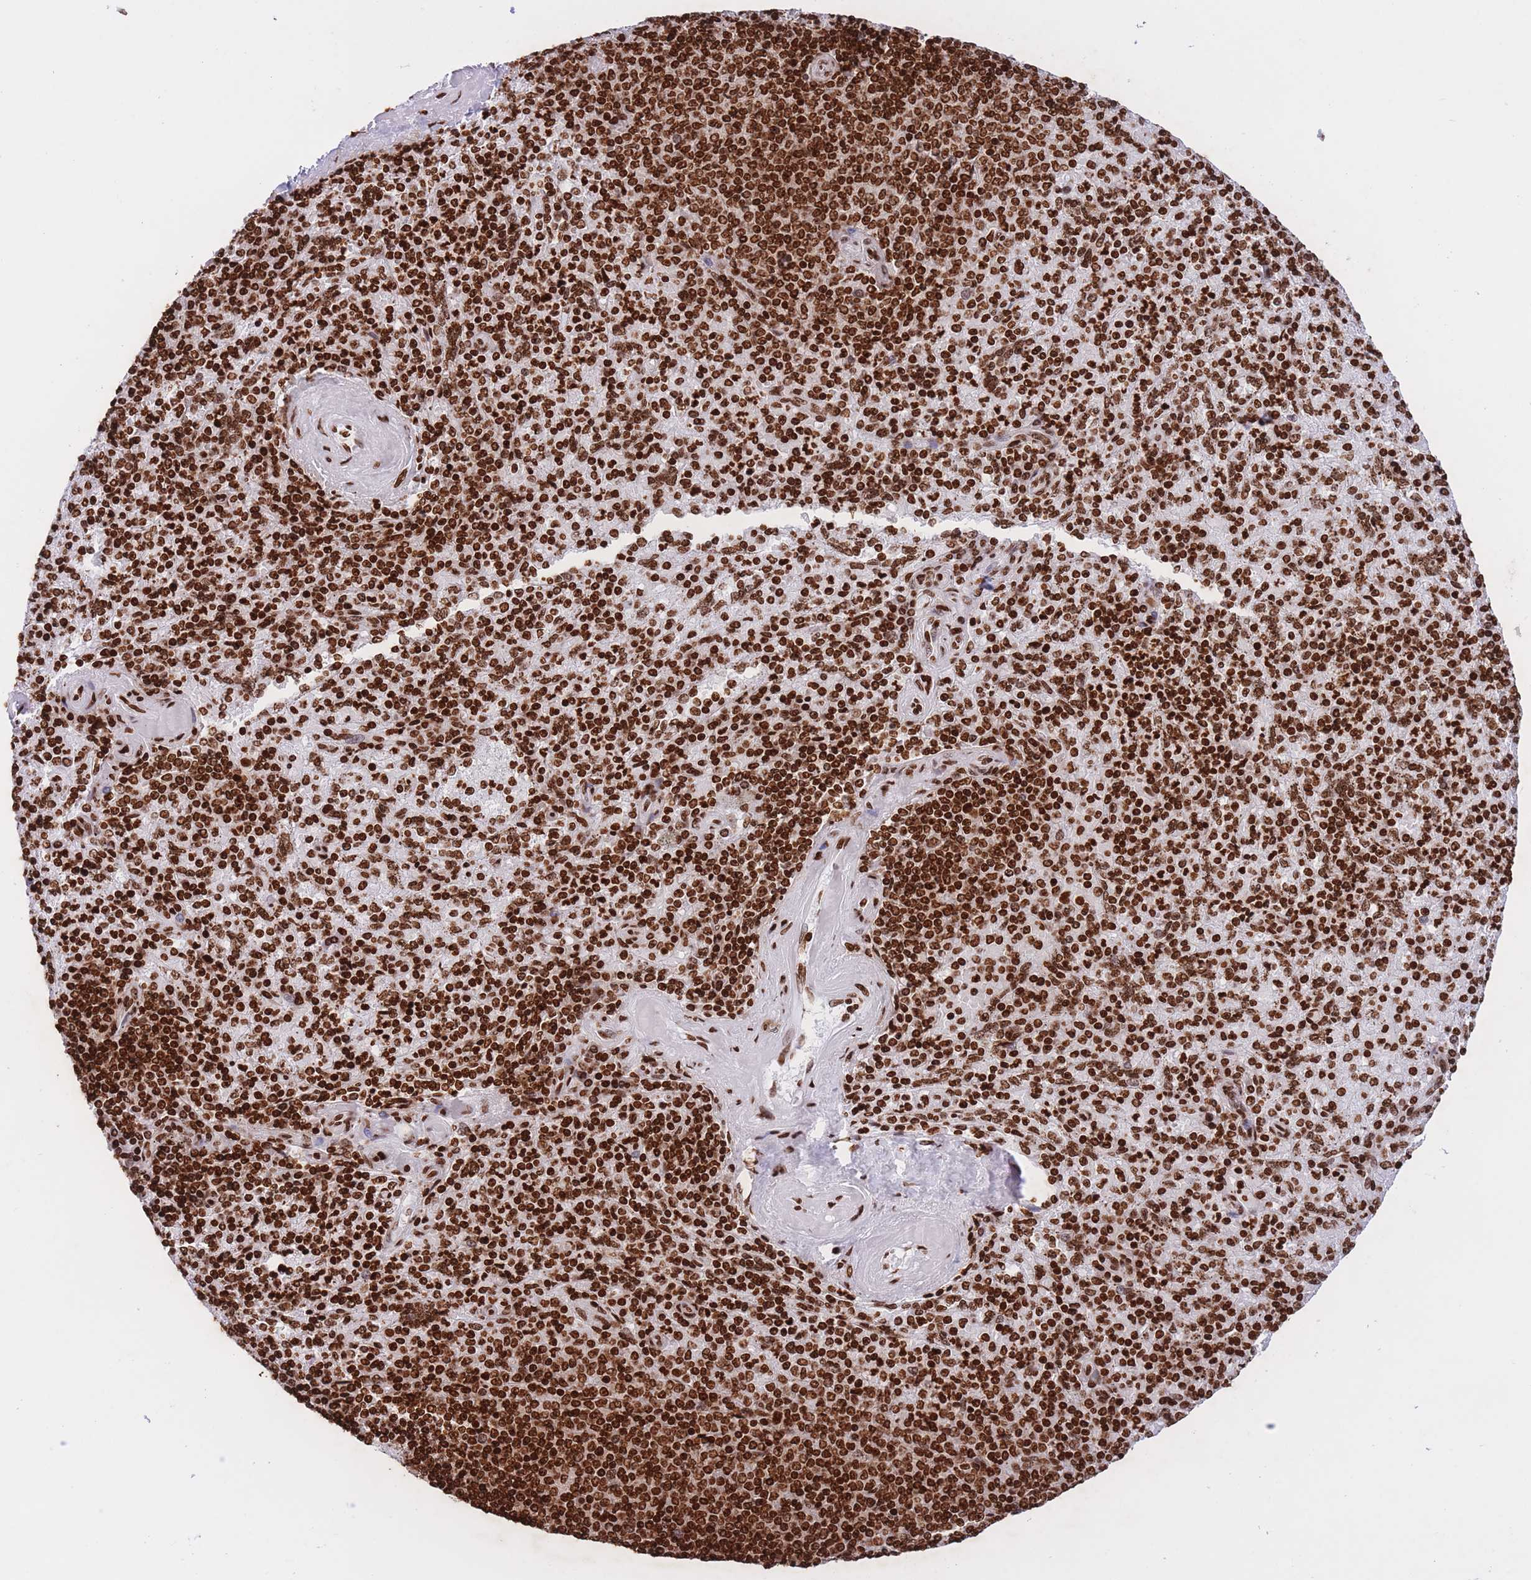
{"staining": {"intensity": "strong", "quantity": ">75%", "location": "nuclear"}, "tissue": "spleen", "cell_type": "Cells in red pulp", "image_type": "normal", "snomed": [{"axis": "morphology", "description": "Normal tissue, NOS"}, {"axis": "topography", "description": "Spleen"}], "caption": "Benign spleen demonstrates strong nuclear expression in approximately >75% of cells in red pulp Nuclei are stained in blue..", "gene": "H2BC10", "patient": {"sex": "male", "age": 82}}